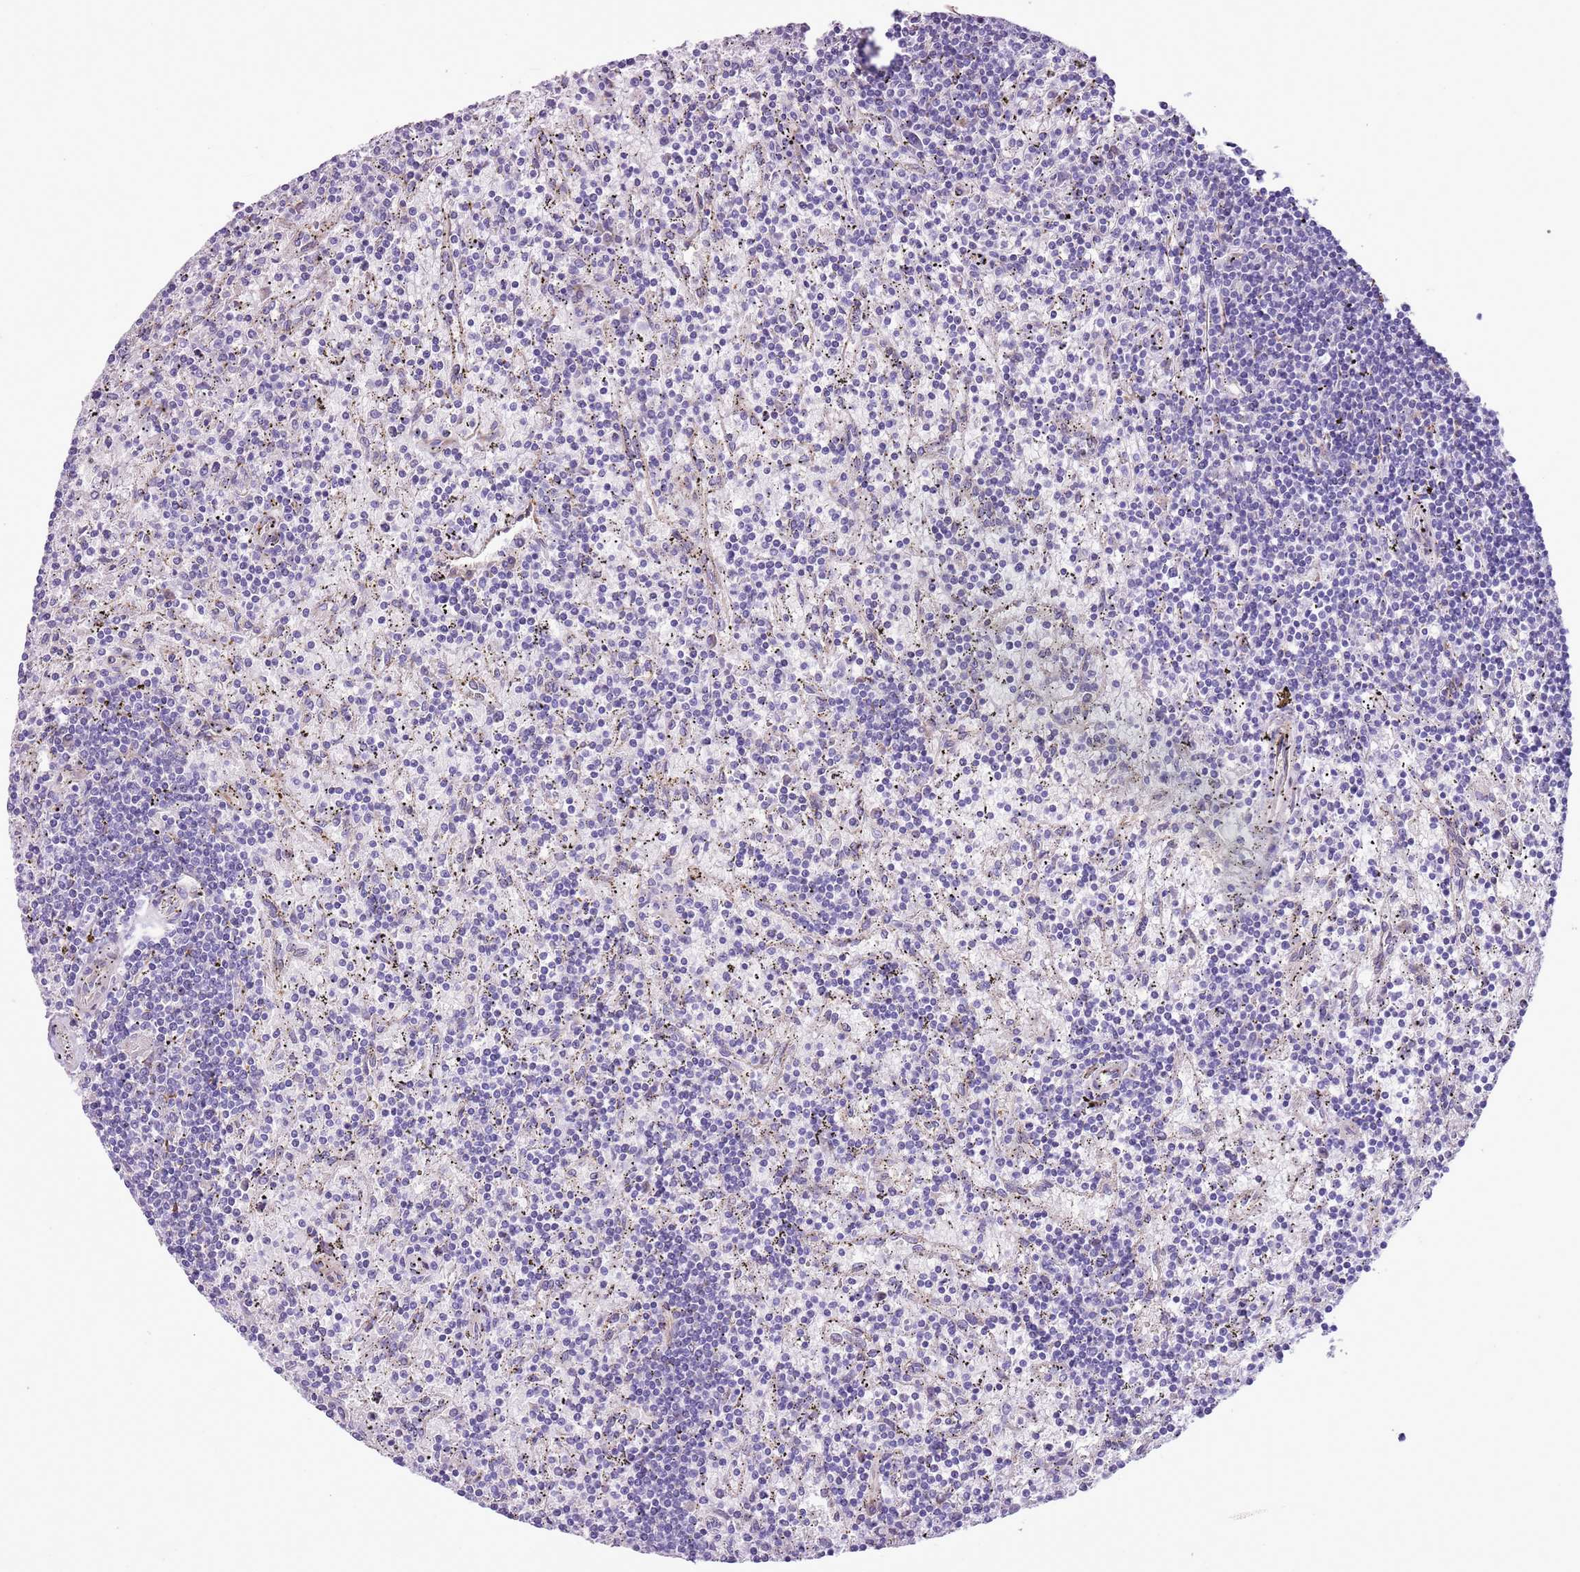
{"staining": {"intensity": "negative", "quantity": "none", "location": "none"}, "tissue": "lymphoma", "cell_type": "Tumor cells", "image_type": "cancer", "snomed": [{"axis": "morphology", "description": "Malignant lymphoma, non-Hodgkin's type, Low grade"}, {"axis": "topography", "description": "Spleen"}], "caption": "Immunohistochemistry micrograph of malignant lymphoma, non-Hodgkin's type (low-grade) stained for a protein (brown), which displays no positivity in tumor cells.", "gene": "MRPL32", "patient": {"sex": "male", "age": 76}}